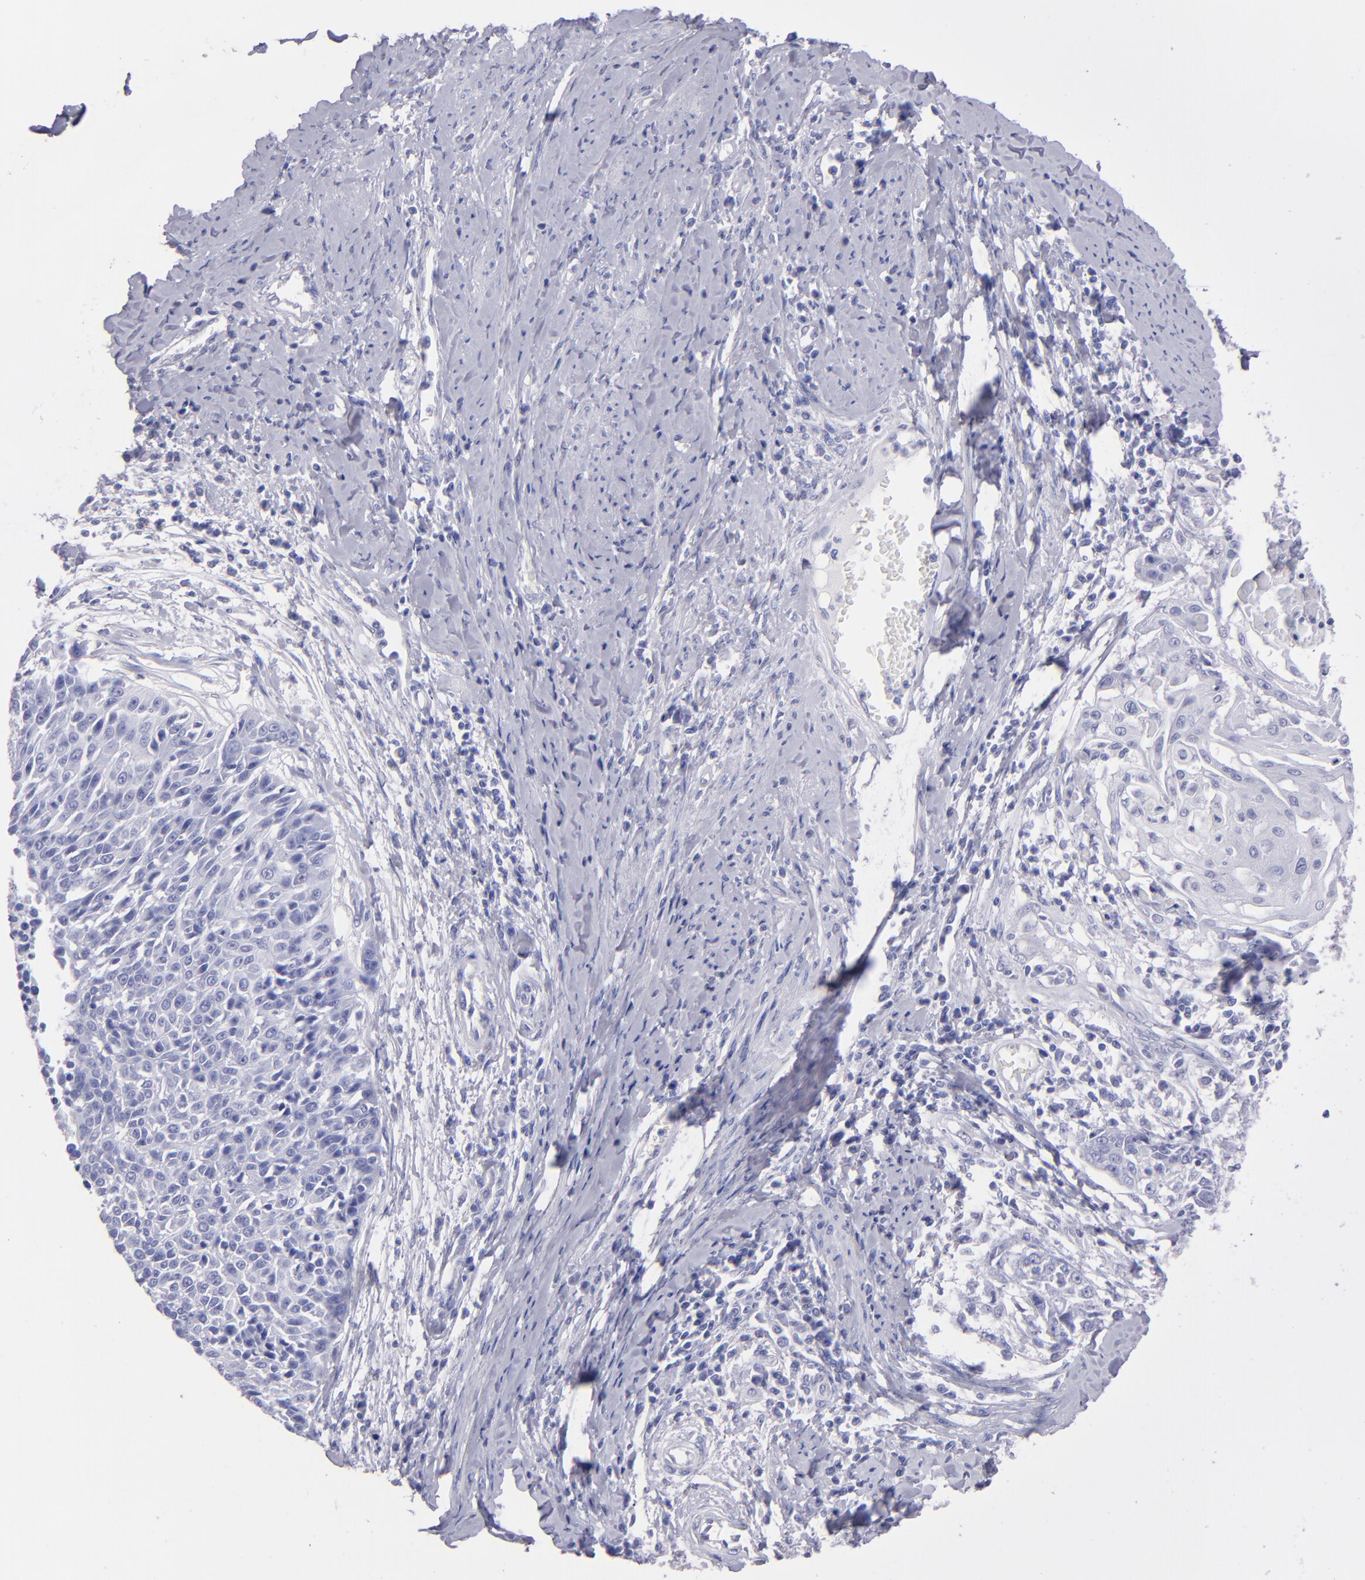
{"staining": {"intensity": "negative", "quantity": "none", "location": "none"}, "tissue": "cervical cancer", "cell_type": "Tumor cells", "image_type": "cancer", "snomed": [{"axis": "morphology", "description": "Squamous cell carcinoma, NOS"}, {"axis": "topography", "description": "Cervix"}], "caption": "This image is of cervical cancer stained with immunohistochemistry (IHC) to label a protein in brown with the nuclei are counter-stained blue. There is no expression in tumor cells.", "gene": "TG", "patient": {"sex": "female", "age": 64}}